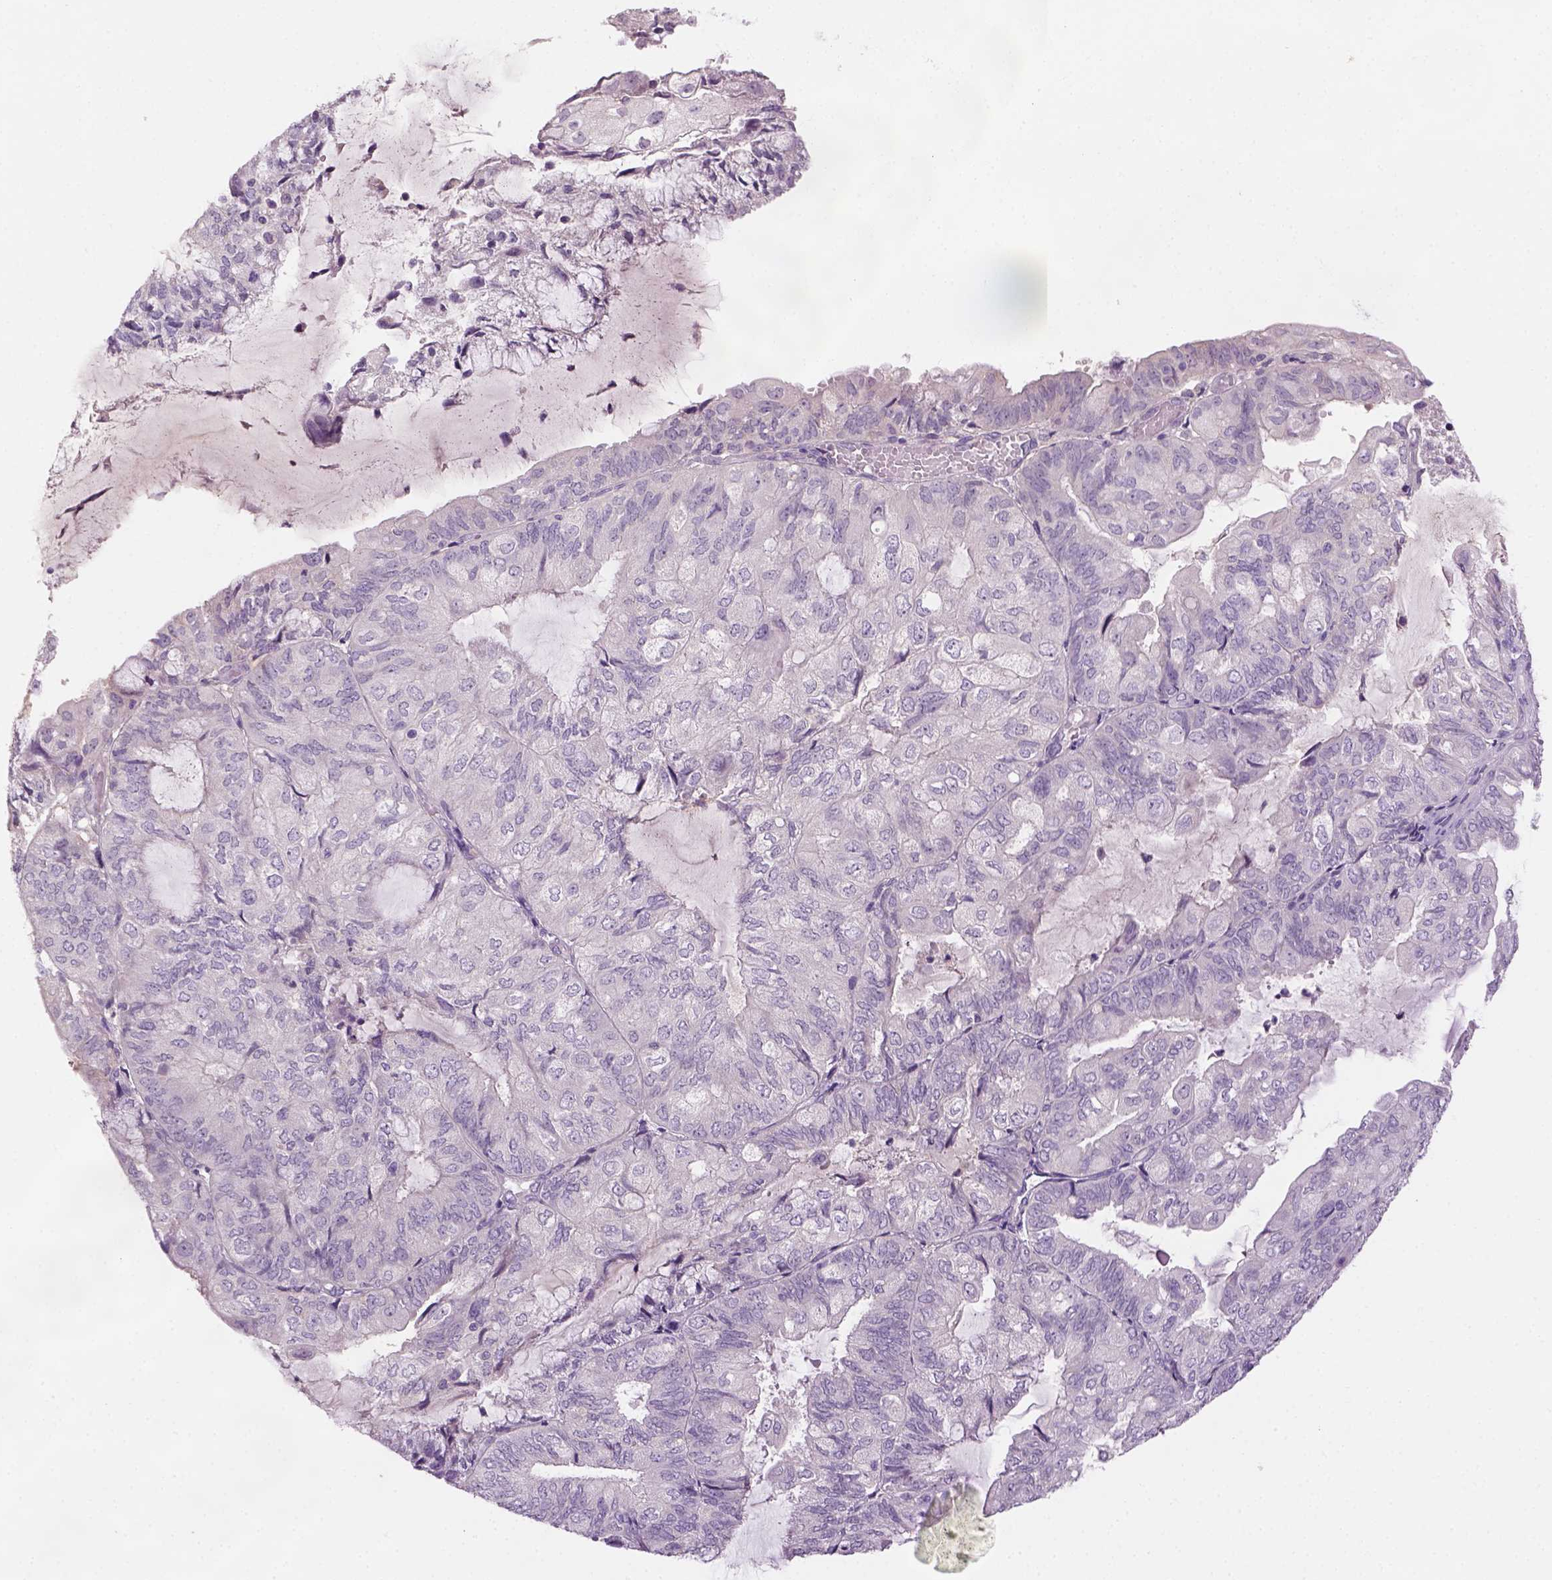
{"staining": {"intensity": "negative", "quantity": "none", "location": "none"}, "tissue": "endometrial cancer", "cell_type": "Tumor cells", "image_type": "cancer", "snomed": [{"axis": "morphology", "description": "Adenocarcinoma, NOS"}, {"axis": "topography", "description": "Endometrium"}], "caption": "This micrograph is of adenocarcinoma (endometrial) stained with immunohistochemistry (IHC) to label a protein in brown with the nuclei are counter-stained blue. There is no expression in tumor cells.", "gene": "GFI1B", "patient": {"sex": "female", "age": 81}}